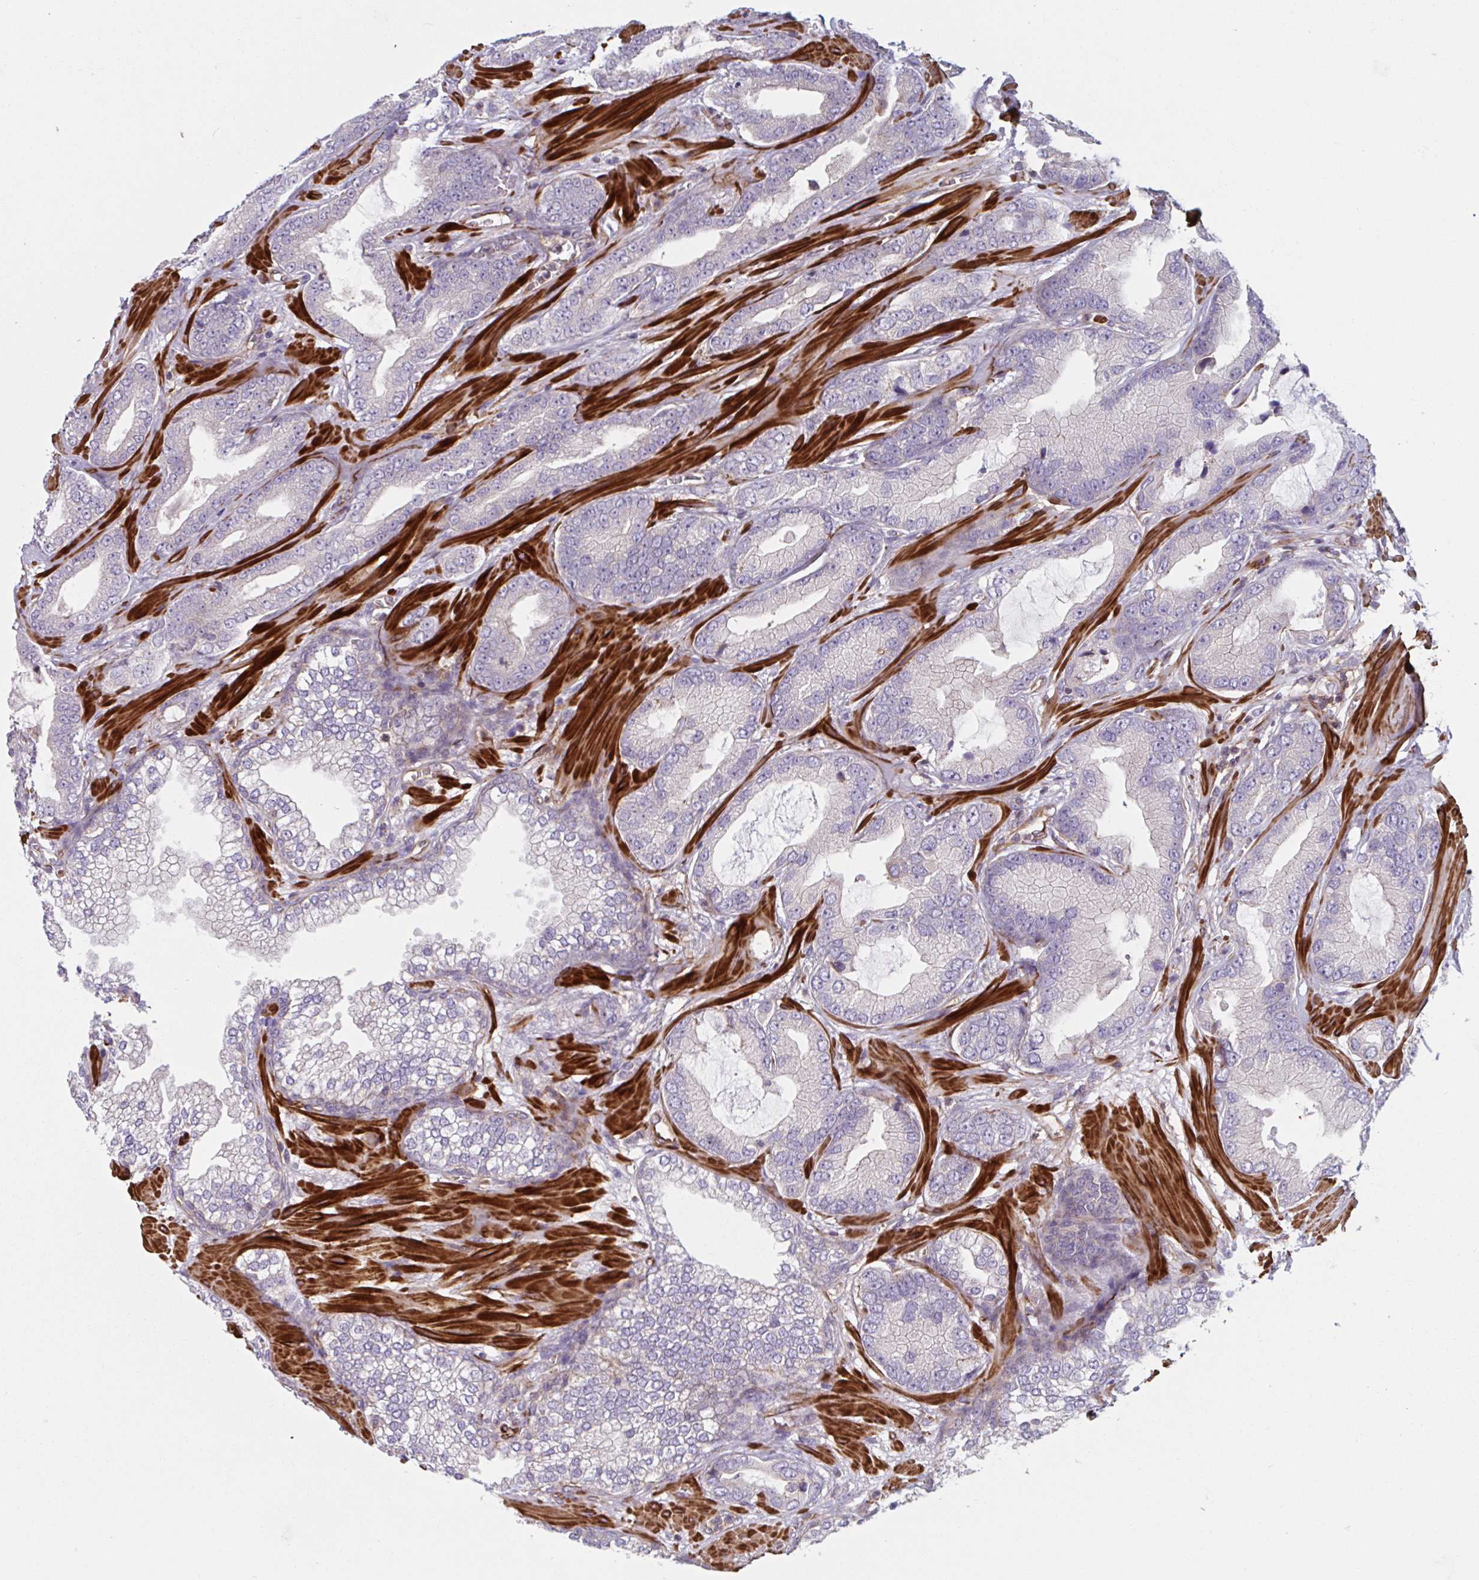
{"staining": {"intensity": "negative", "quantity": "none", "location": "none"}, "tissue": "prostate cancer", "cell_type": "Tumor cells", "image_type": "cancer", "snomed": [{"axis": "morphology", "description": "Adenocarcinoma, Low grade"}, {"axis": "topography", "description": "Prostate"}], "caption": "Image shows no protein expression in tumor cells of prostate adenocarcinoma (low-grade) tissue.", "gene": "SHISA7", "patient": {"sex": "male", "age": 62}}